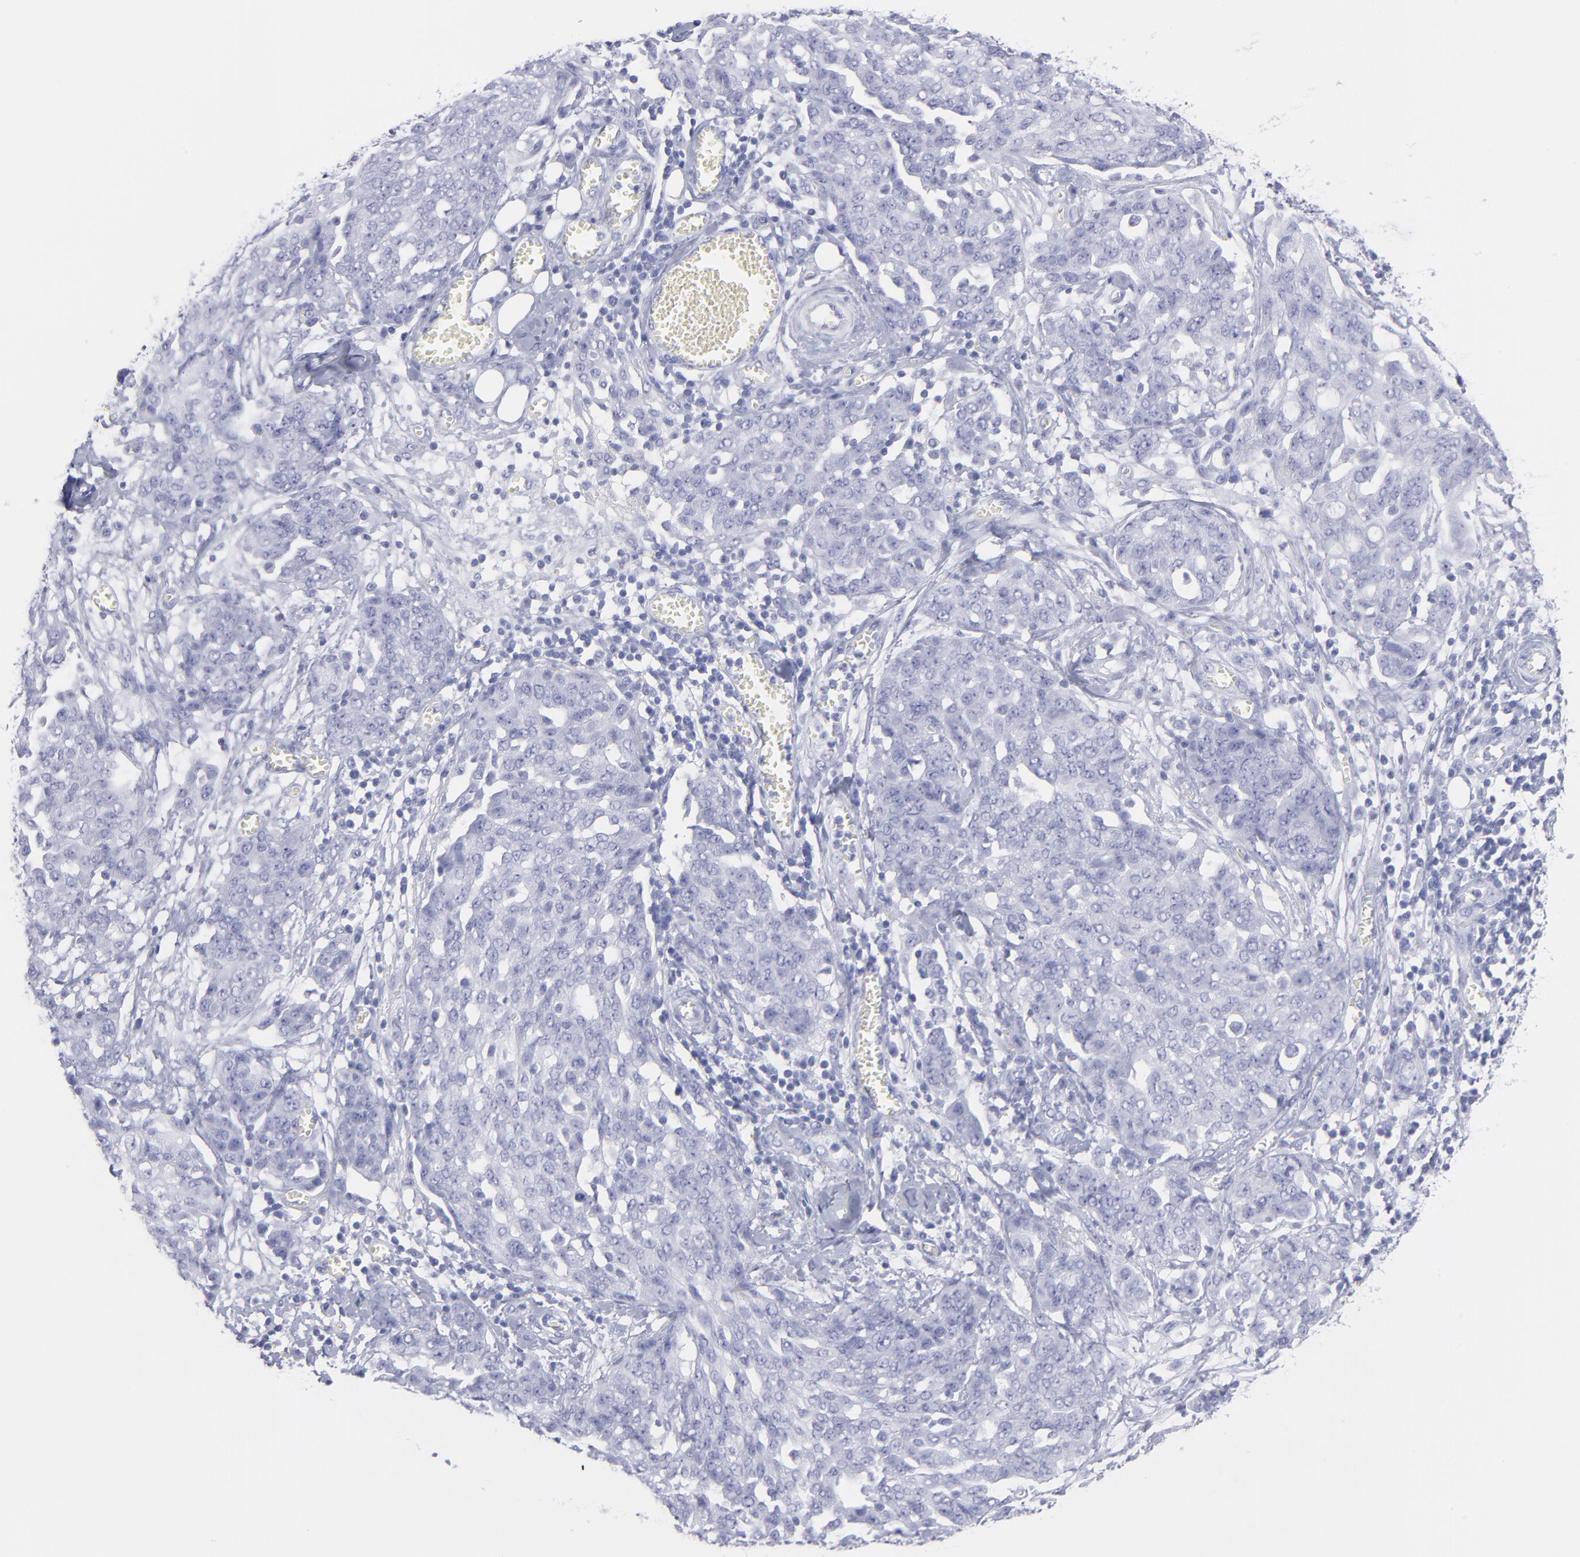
{"staining": {"intensity": "negative", "quantity": "none", "location": "none"}, "tissue": "ovarian cancer", "cell_type": "Tumor cells", "image_type": "cancer", "snomed": [{"axis": "morphology", "description": "Cystadenocarcinoma, serous, NOS"}, {"axis": "topography", "description": "Soft tissue"}, {"axis": "topography", "description": "Ovary"}], "caption": "Tumor cells are negative for protein expression in human serous cystadenocarcinoma (ovarian).", "gene": "F13B", "patient": {"sex": "female", "age": 57}}